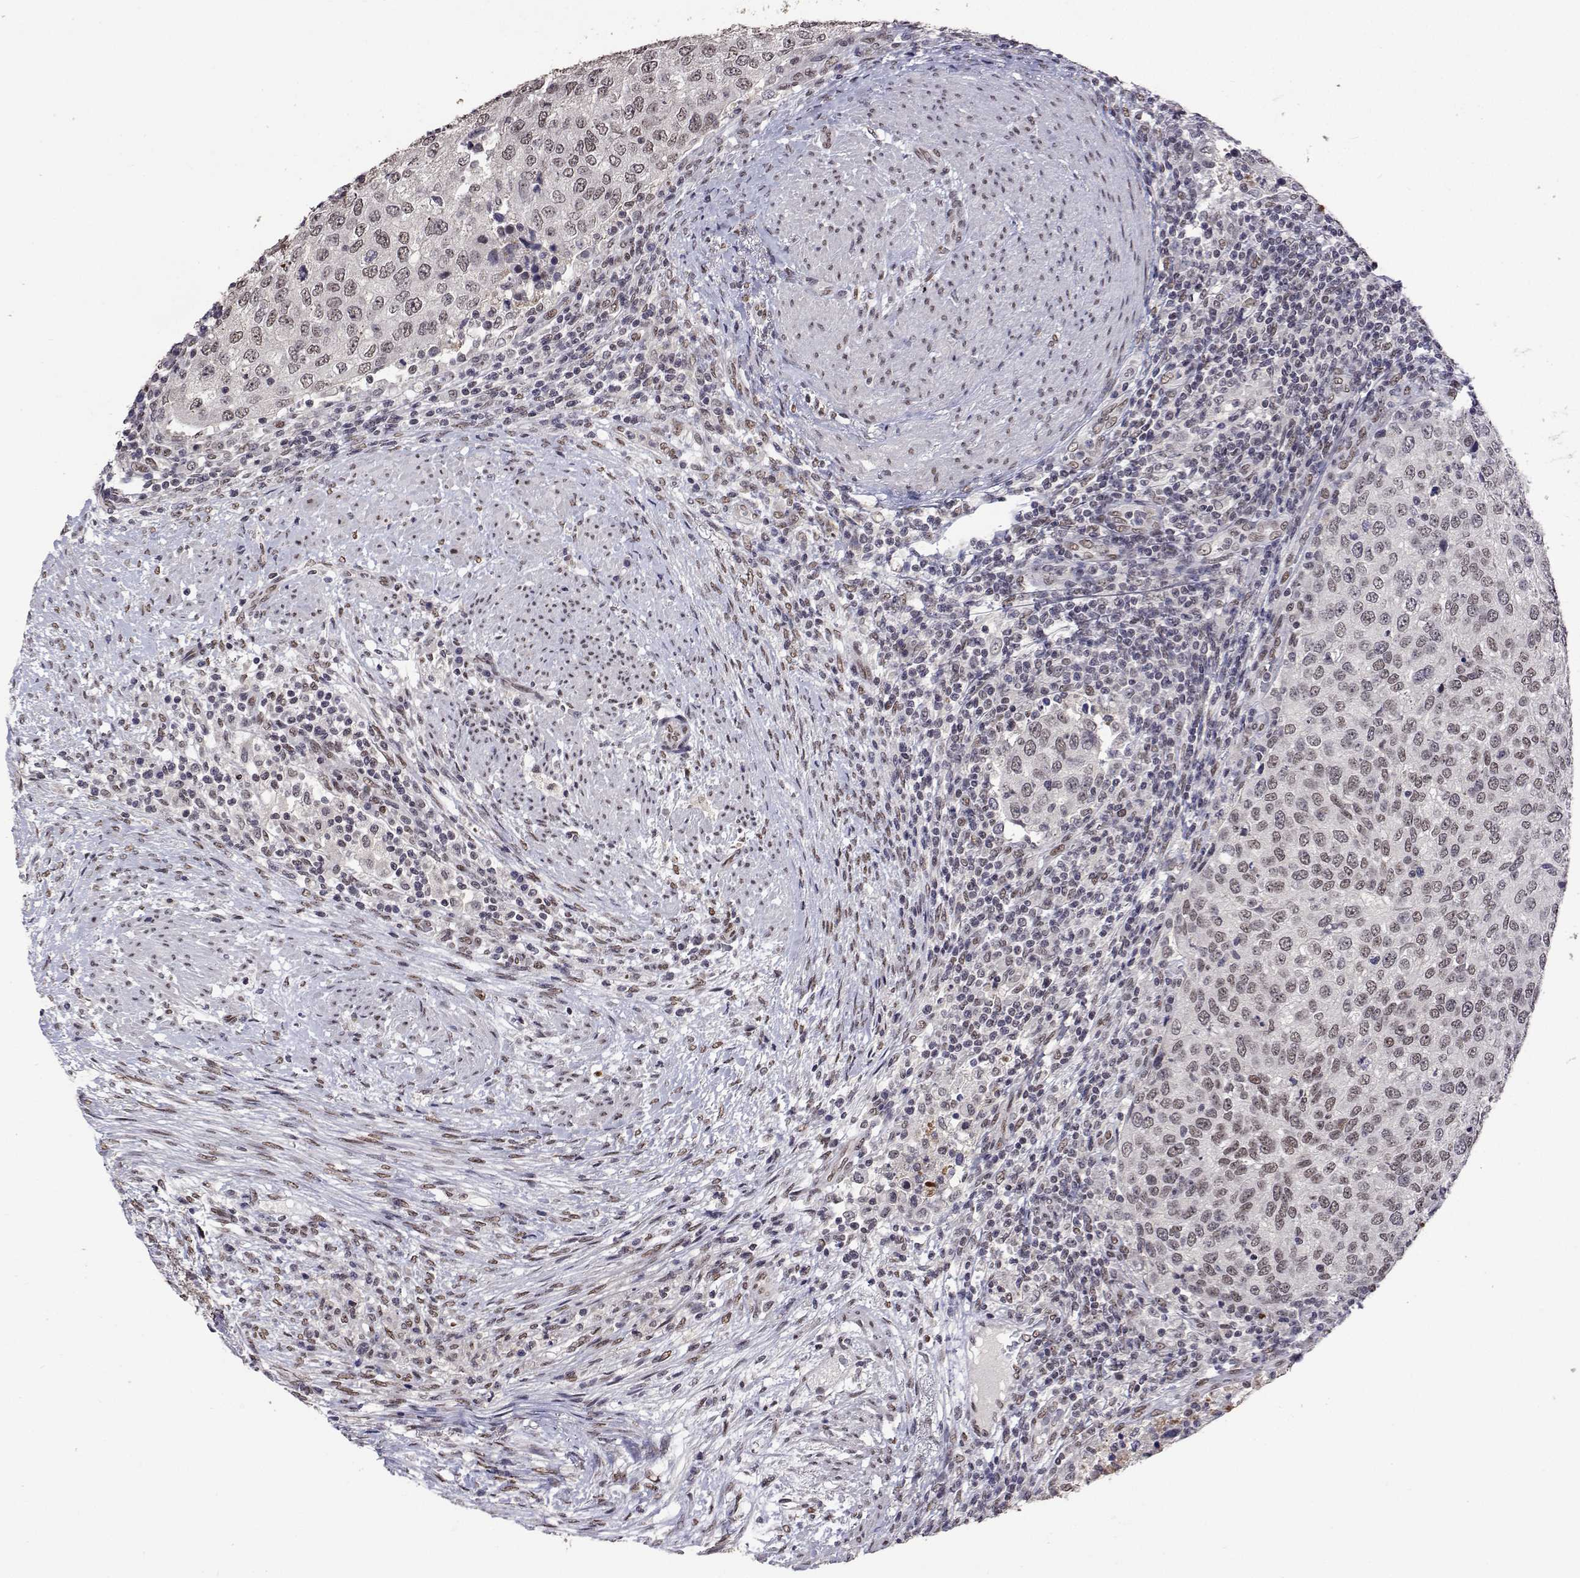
{"staining": {"intensity": "moderate", "quantity": ">75%", "location": "nuclear"}, "tissue": "urothelial cancer", "cell_type": "Tumor cells", "image_type": "cancer", "snomed": [{"axis": "morphology", "description": "Urothelial carcinoma, High grade"}, {"axis": "topography", "description": "Urinary bladder"}], "caption": "Immunohistochemistry (DAB (3,3'-diaminobenzidine)) staining of urothelial cancer displays moderate nuclear protein staining in about >75% of tumor cells. Using DAB (3,3'-diaminobenzidine) (brown) and hematoxylin (blue) stains, captured at high magnification using brightfield microscopy.", "gene": "HNRNPA0", "patient": {"sex": "female", "age": 78}}